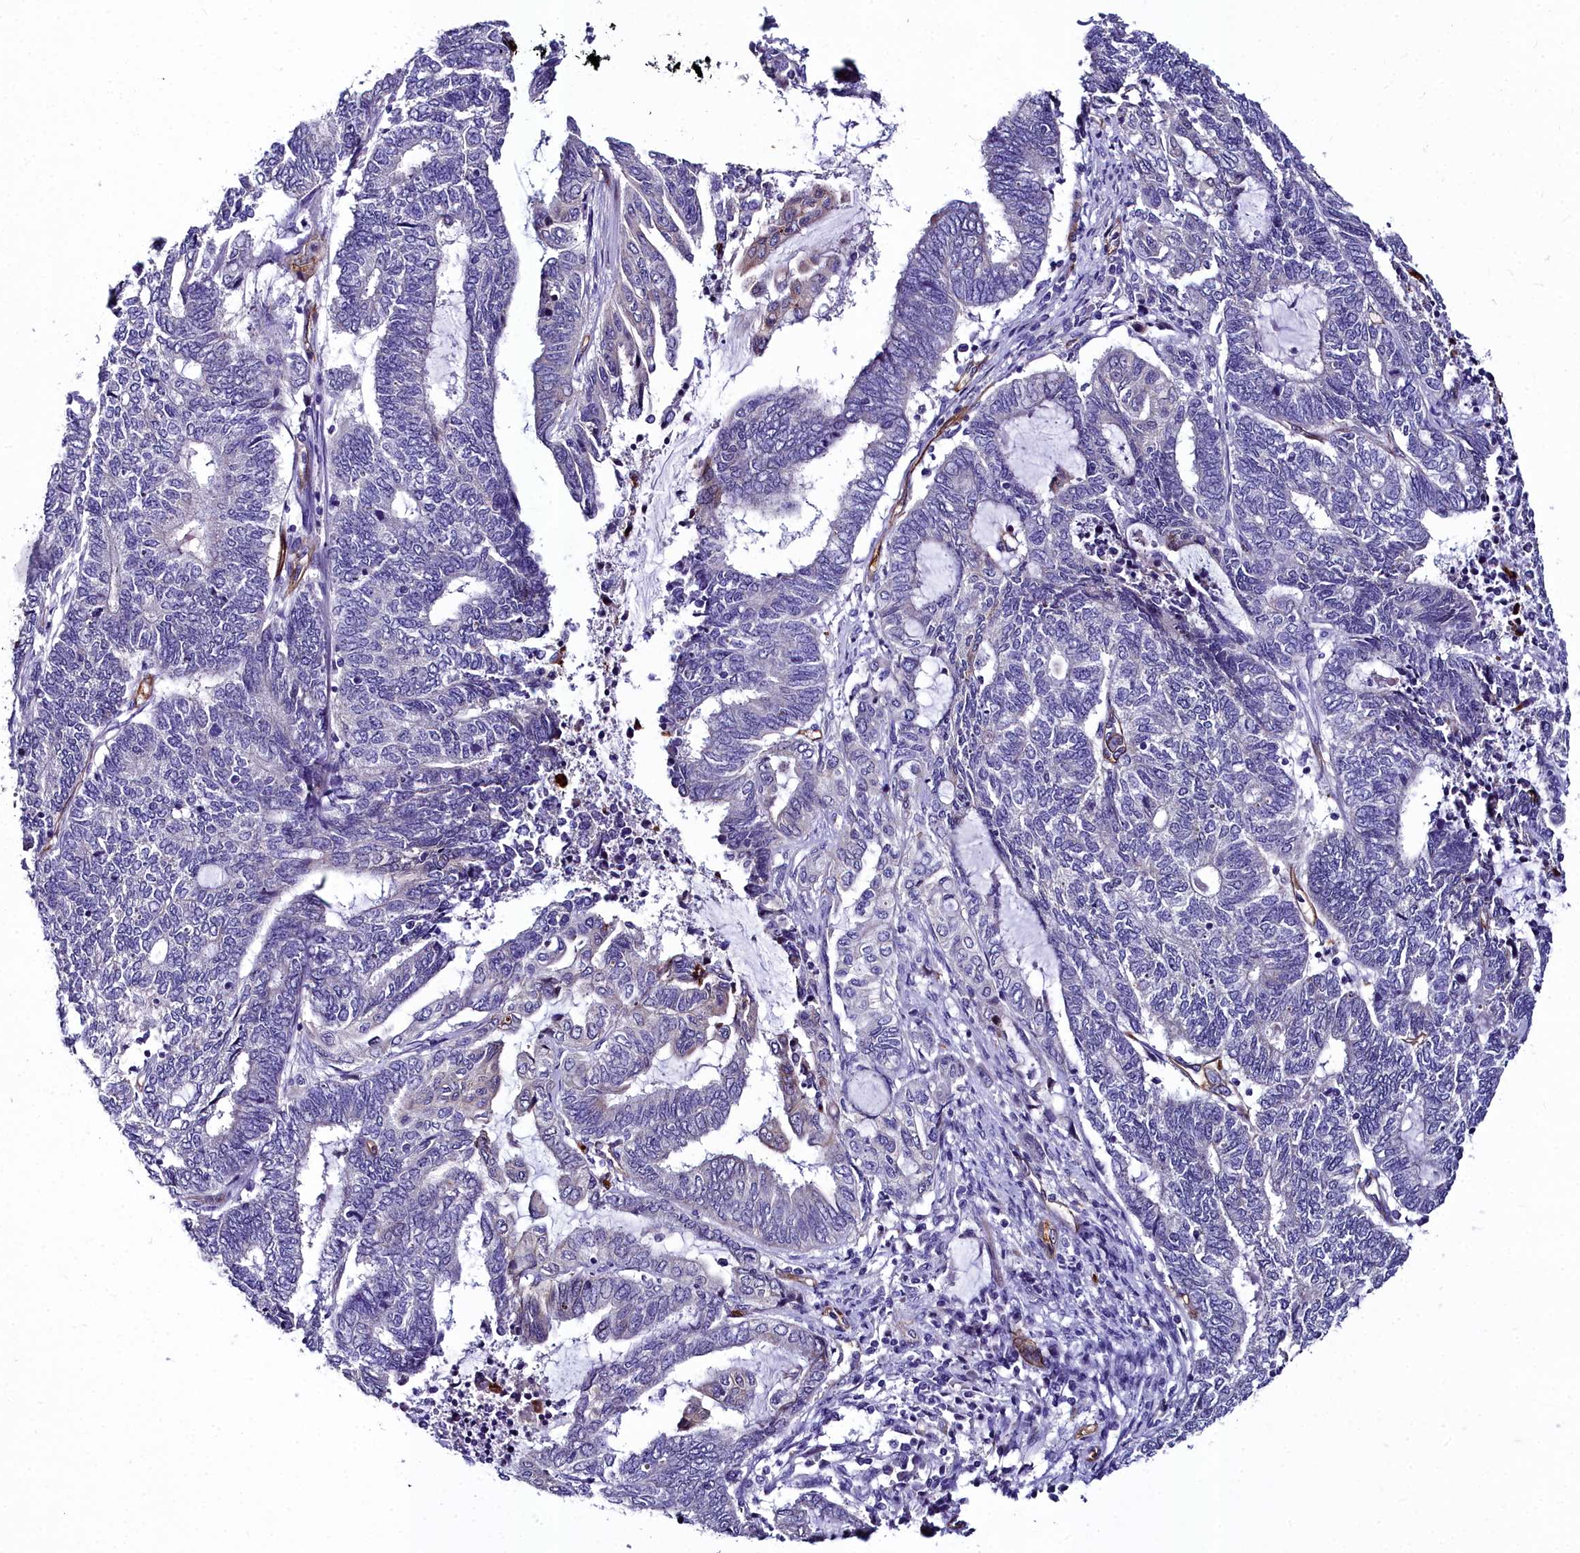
{"staining": {"intensity": "negative", "quantity": "none", "location": "none"}, "tissue": "endometrial cancer", "cell_type": "Tumor cells", "image_type": "cancer", "snomed": [{"axis": "morphology", "description": "Adenocarcinoma, NOS"}, {"axis": "topography", "description": "Uterus"}, {"axis": "topography", "description": "Endometrium"}], "caption": "A micrograph of human endometrial adenocarcinoma is negative for staining in tumor cells.", "gene": "CYP4F11", "patient": {"sex": "female", "age": 70}}